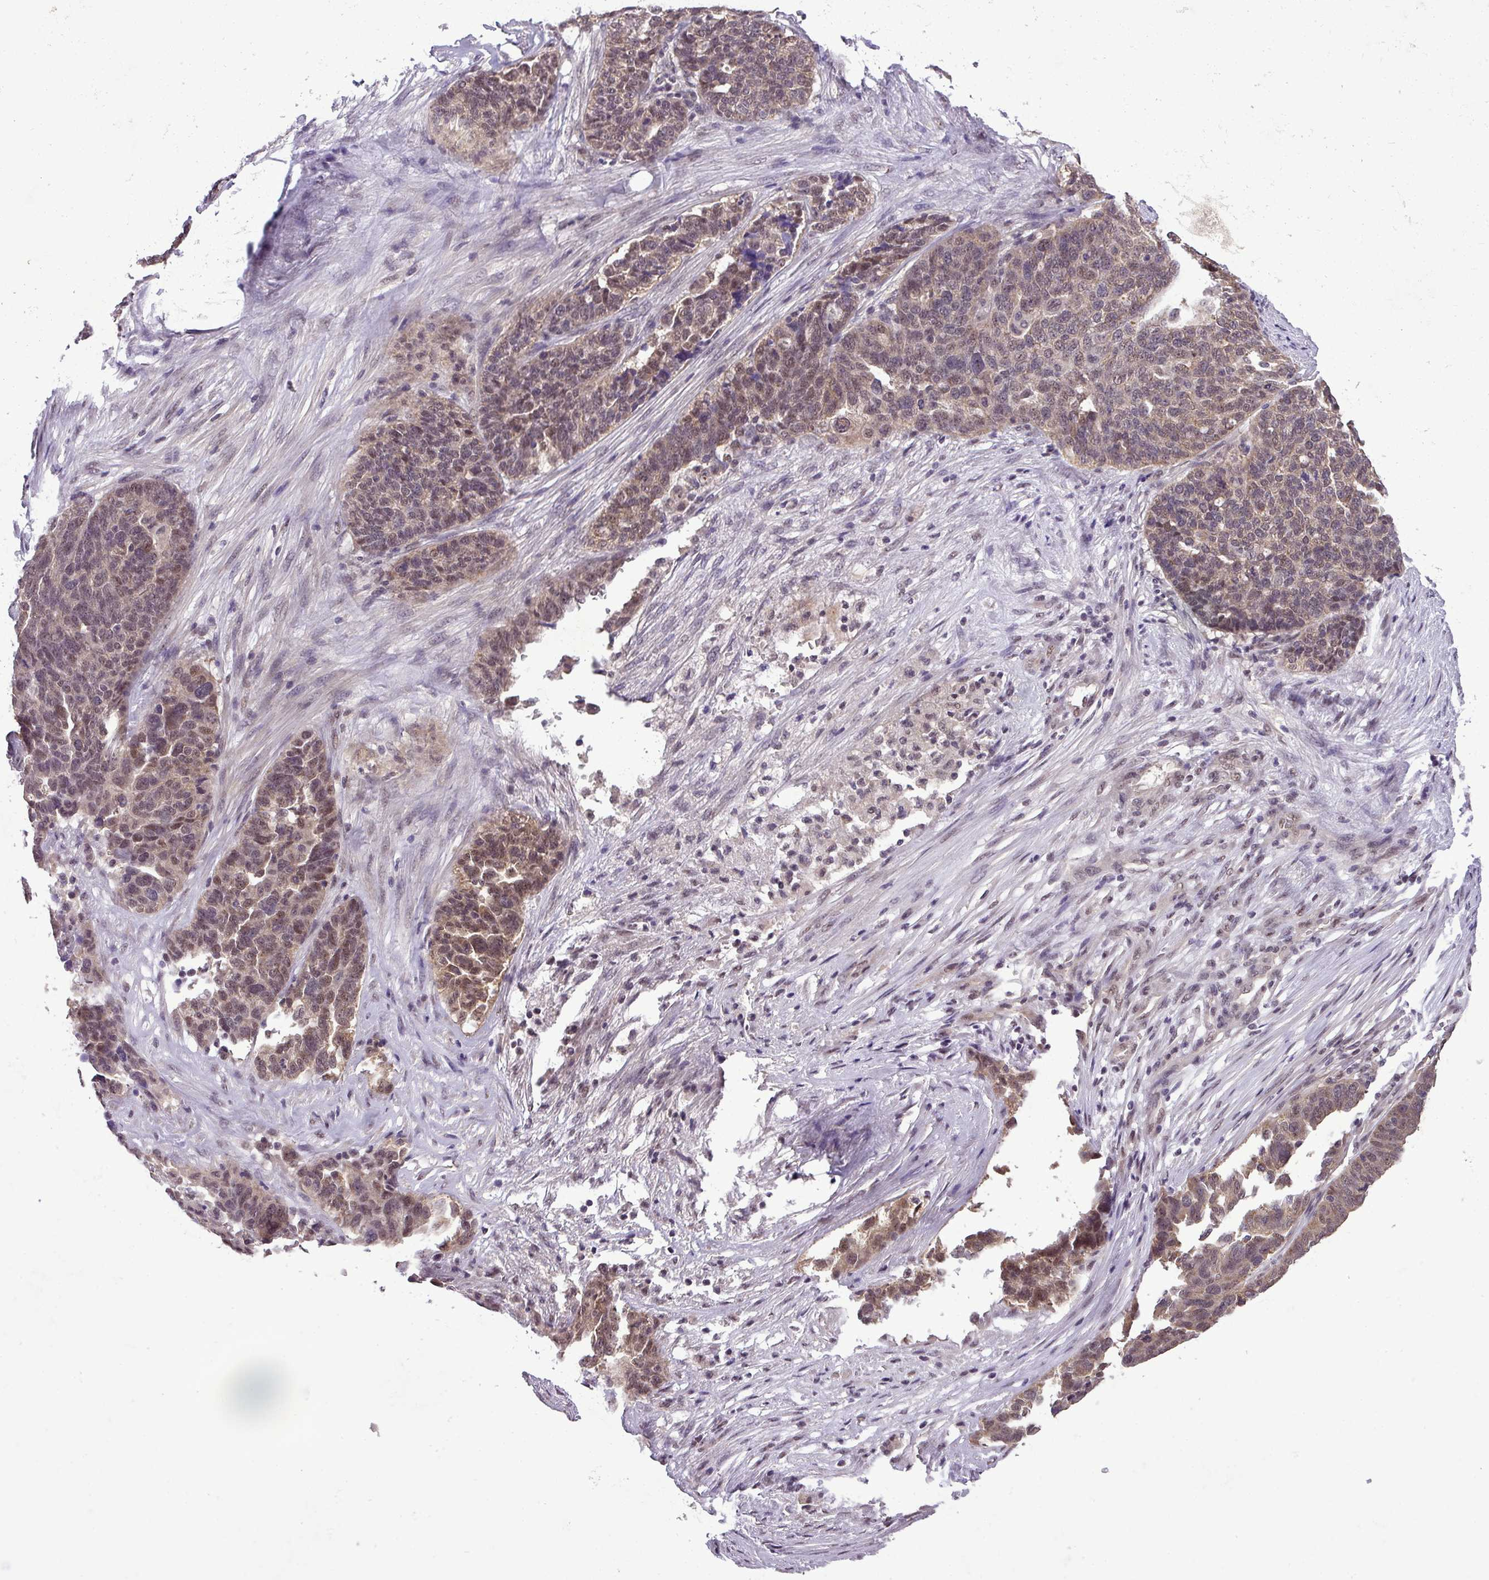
{"staining": {"intensity": "moderate", "quantity": "25%-75%", "location": "cytoplasmic/membranous,nuclear"}, "tissue": "ovarian cancer", "cell_type": "Tumor cells", "image_type": "cancer", "snomed": [{"axis": "morphology", "description": "Cystadenocarcinoma, serous, NOS"}, {"axis": "topography", "description": "Ovary"}], "caption": "Immunohistochemical staining of human ovarian cancer shows medium levels of moderate cytoplasmic/membranous and nuclear protein staining in approximately 25%-75% of tumor cells. The staining is performed using DAB (3,3'-diaminobenzidine) brown chromogen to label protein expression. The nuclei are counter-stained blue using hematoxylin.", "gene": "MFHAS1", "patient": {"sex": "female", "age": 59}}